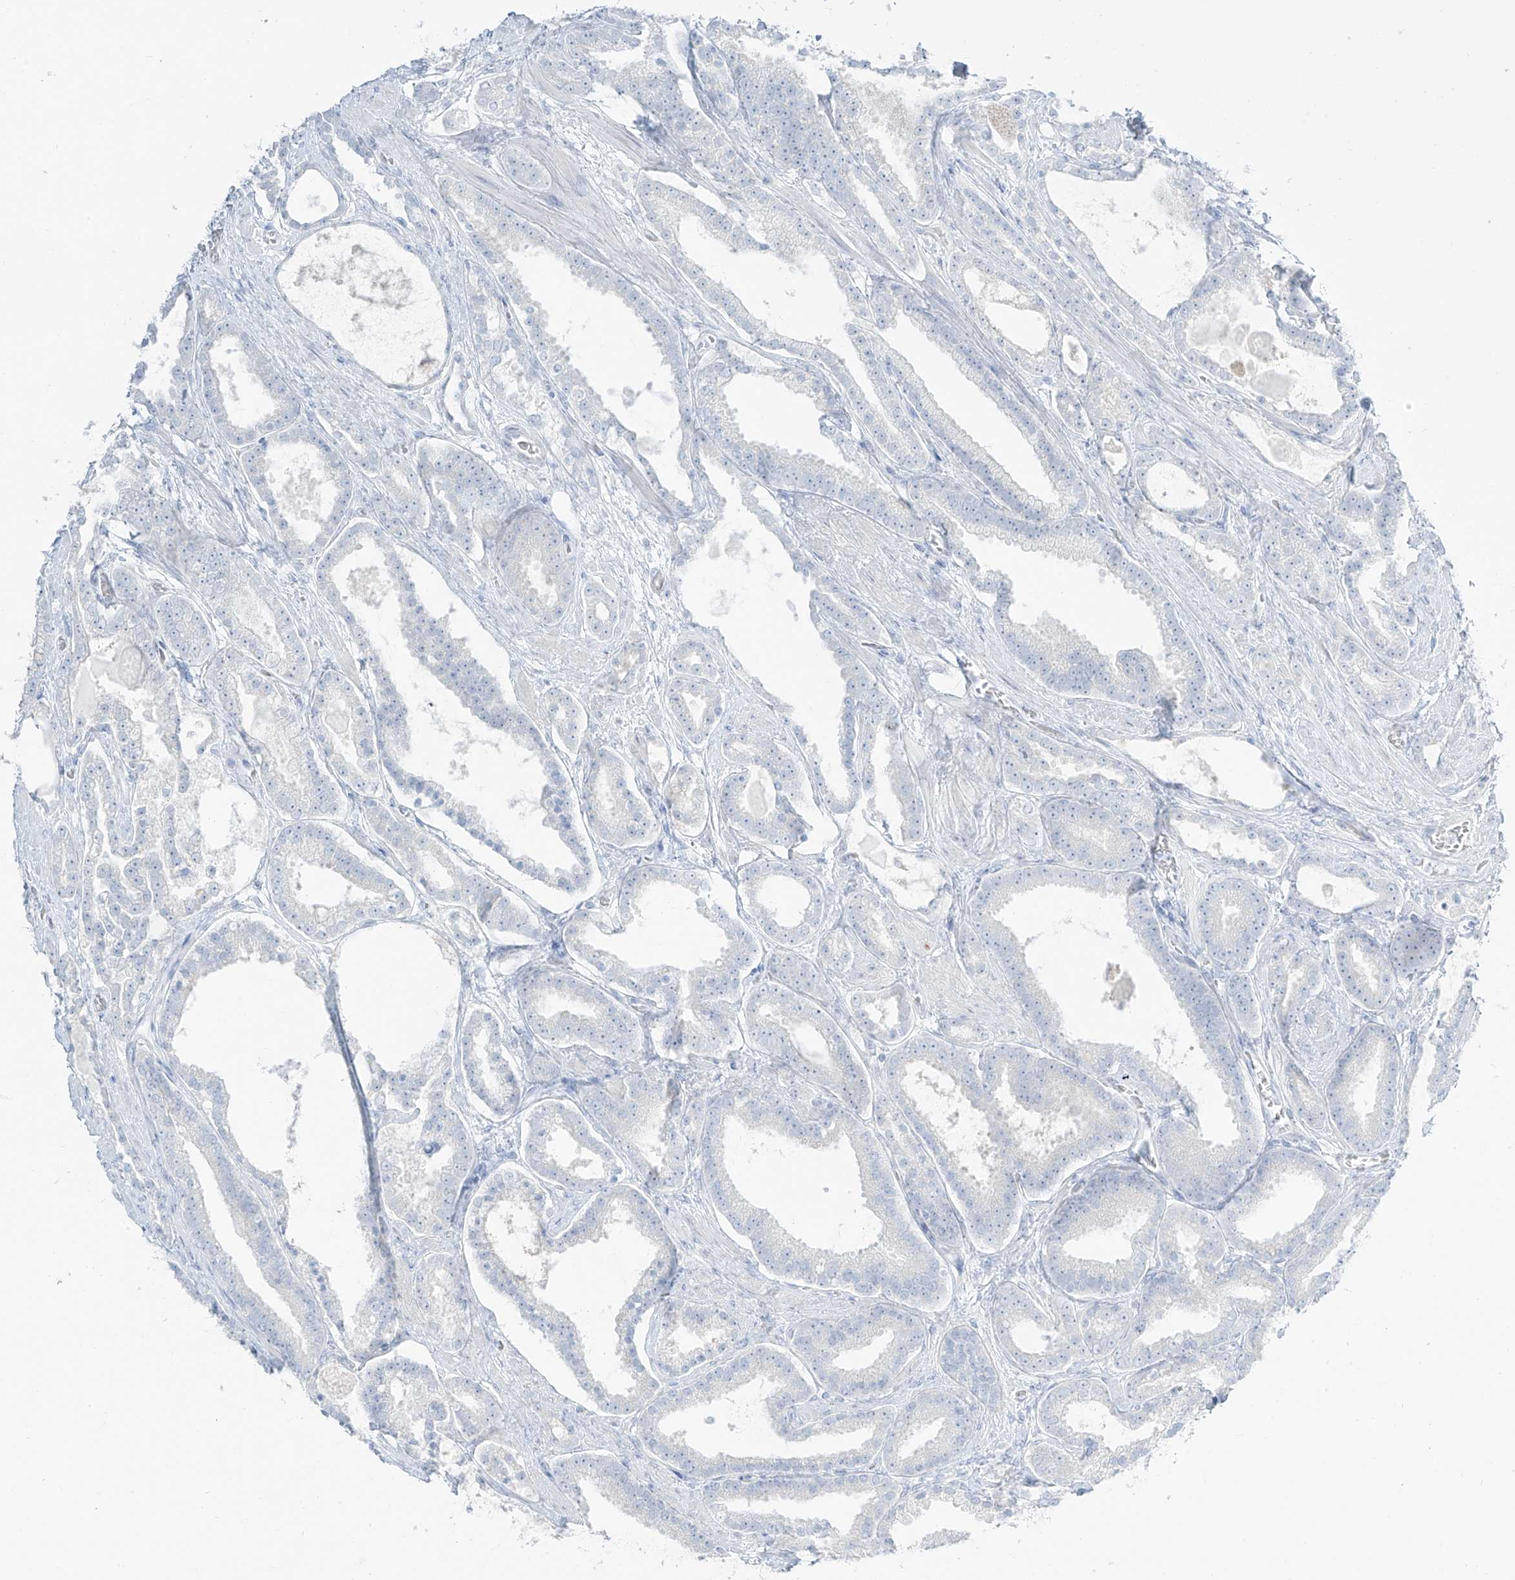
{"staining": {"intensity": "negative", "quantity": "none", "location": "none"}, "tissue": "prostate cancer", "cell_type": "Tumor cells", "image_type": "cancer", "snomed": [{"axis": "morphology", "description": "Adenocarcinoma, High grade"}, {"axis": "topography", "description": "Prostate"}], "caption": "Human prostate high-grade adenocarcinoma stained for a protein using IHC demonstrates no positivity in tumor cells.", "gene": "PRDM6", "patient": {"sex": "male", "age": 60}}